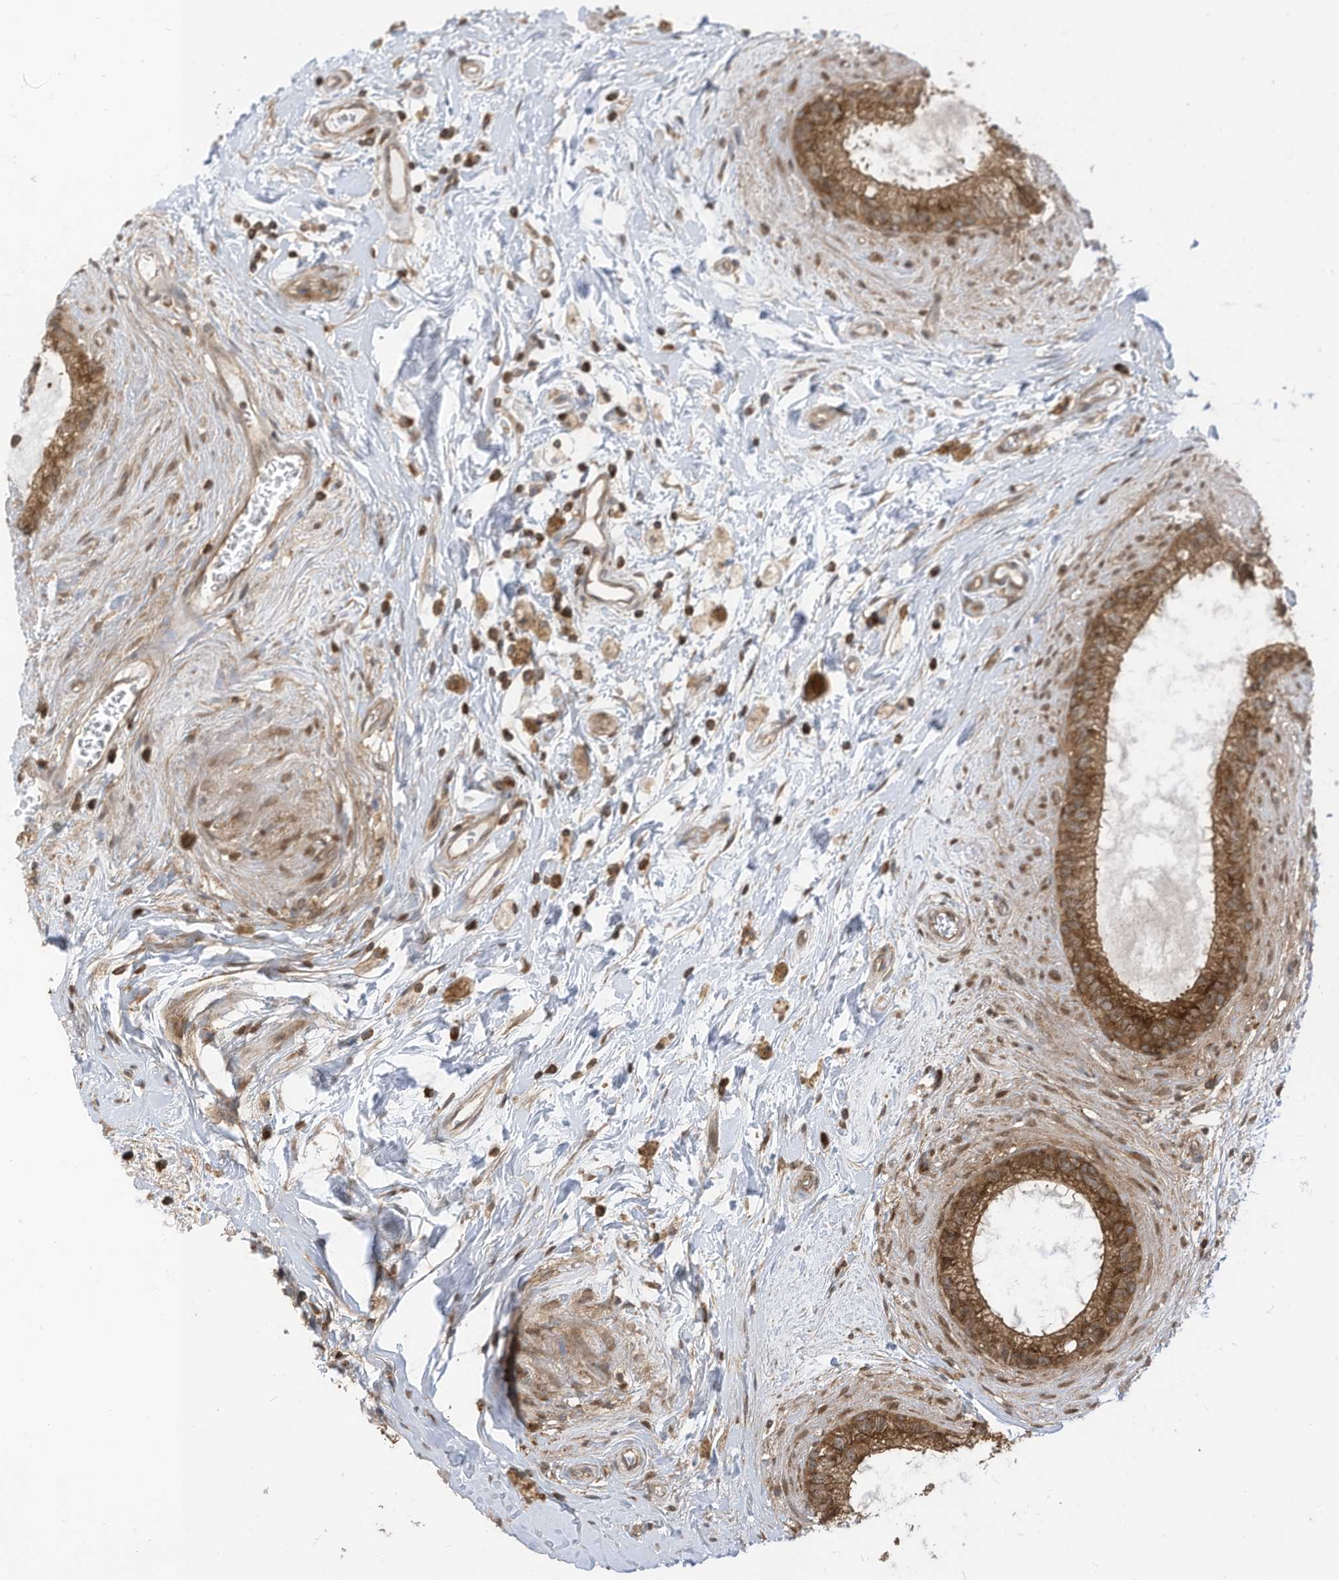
{"staining": {"intensity": "strong", "quantity": ">75%", "location": "cytoplasmic/membranous"}, "tissue": "epididymis", "cell_type": "Glandular cells", "image_type": "normal", "snomed": [{"axis": "morphology", "description": "Normal tissue, NOS"}, {"axis": "topography", "description": "Epididymis"}], "caption": "A photomicrograph of epididymis stained for a protein shows strong cytoplasmic/membranous brown staining in glandular cells.", "gene": "REPS1", "patient": {"sex": "male", "age": 80}}